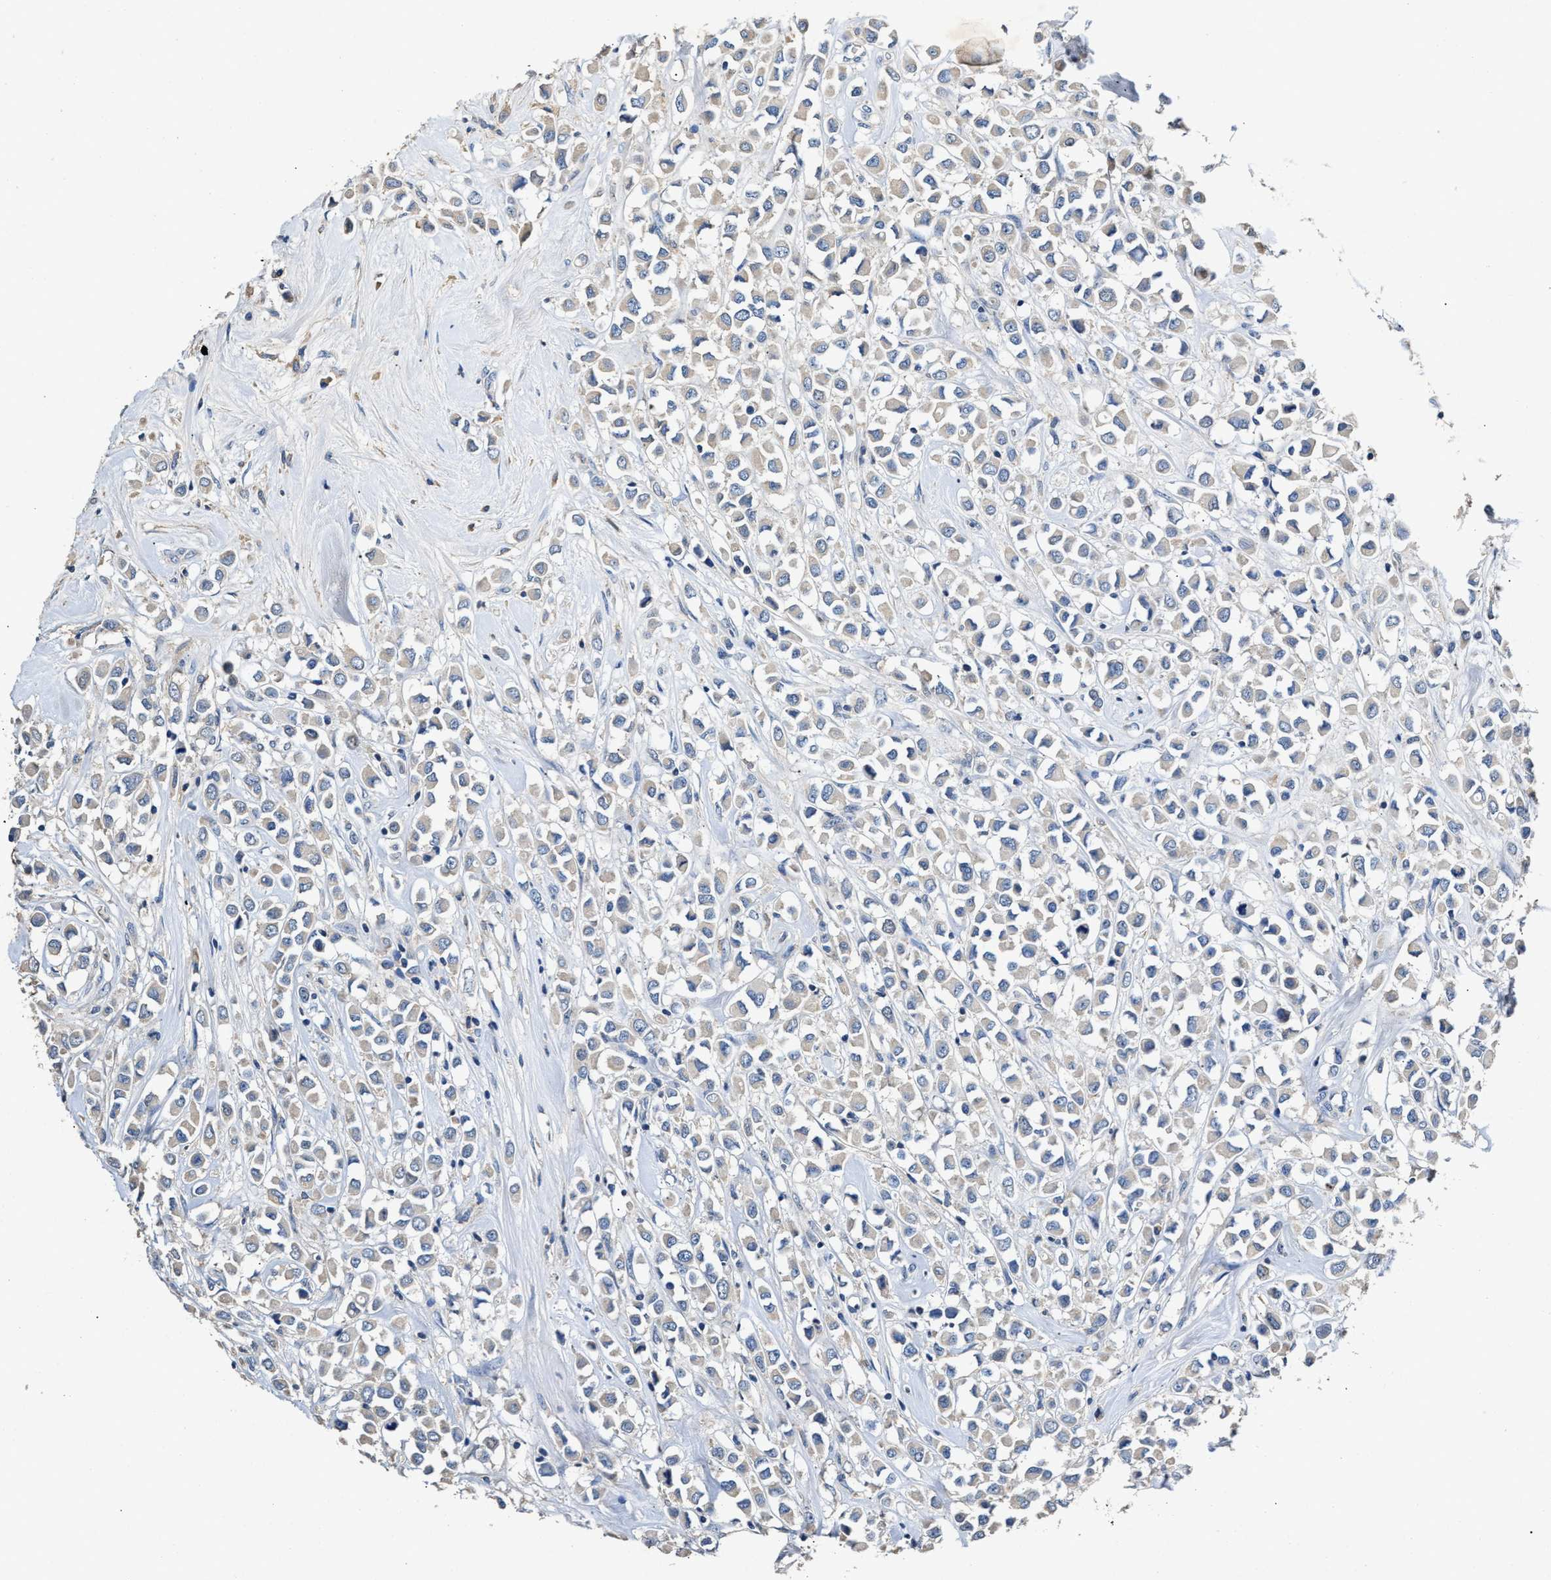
{"staining": {"intensity": "negative", "quantity": "none", "location": "none"}, "tissue": "breast cancer", "cell_type": "Tumor cells", "image_type": "cancer", "snomed": [{"axis": "morphology", "description": "Duct carcinoma"}, {"axis": "topography", "description": "Breast"}], "caption": "Intraductal carcinoma (breast) was stained to show a protein in brown. There is no significant expression in tumor cells.", "gene": "SLCO2B1", "patient": {"sex": "female", "age": 61}}